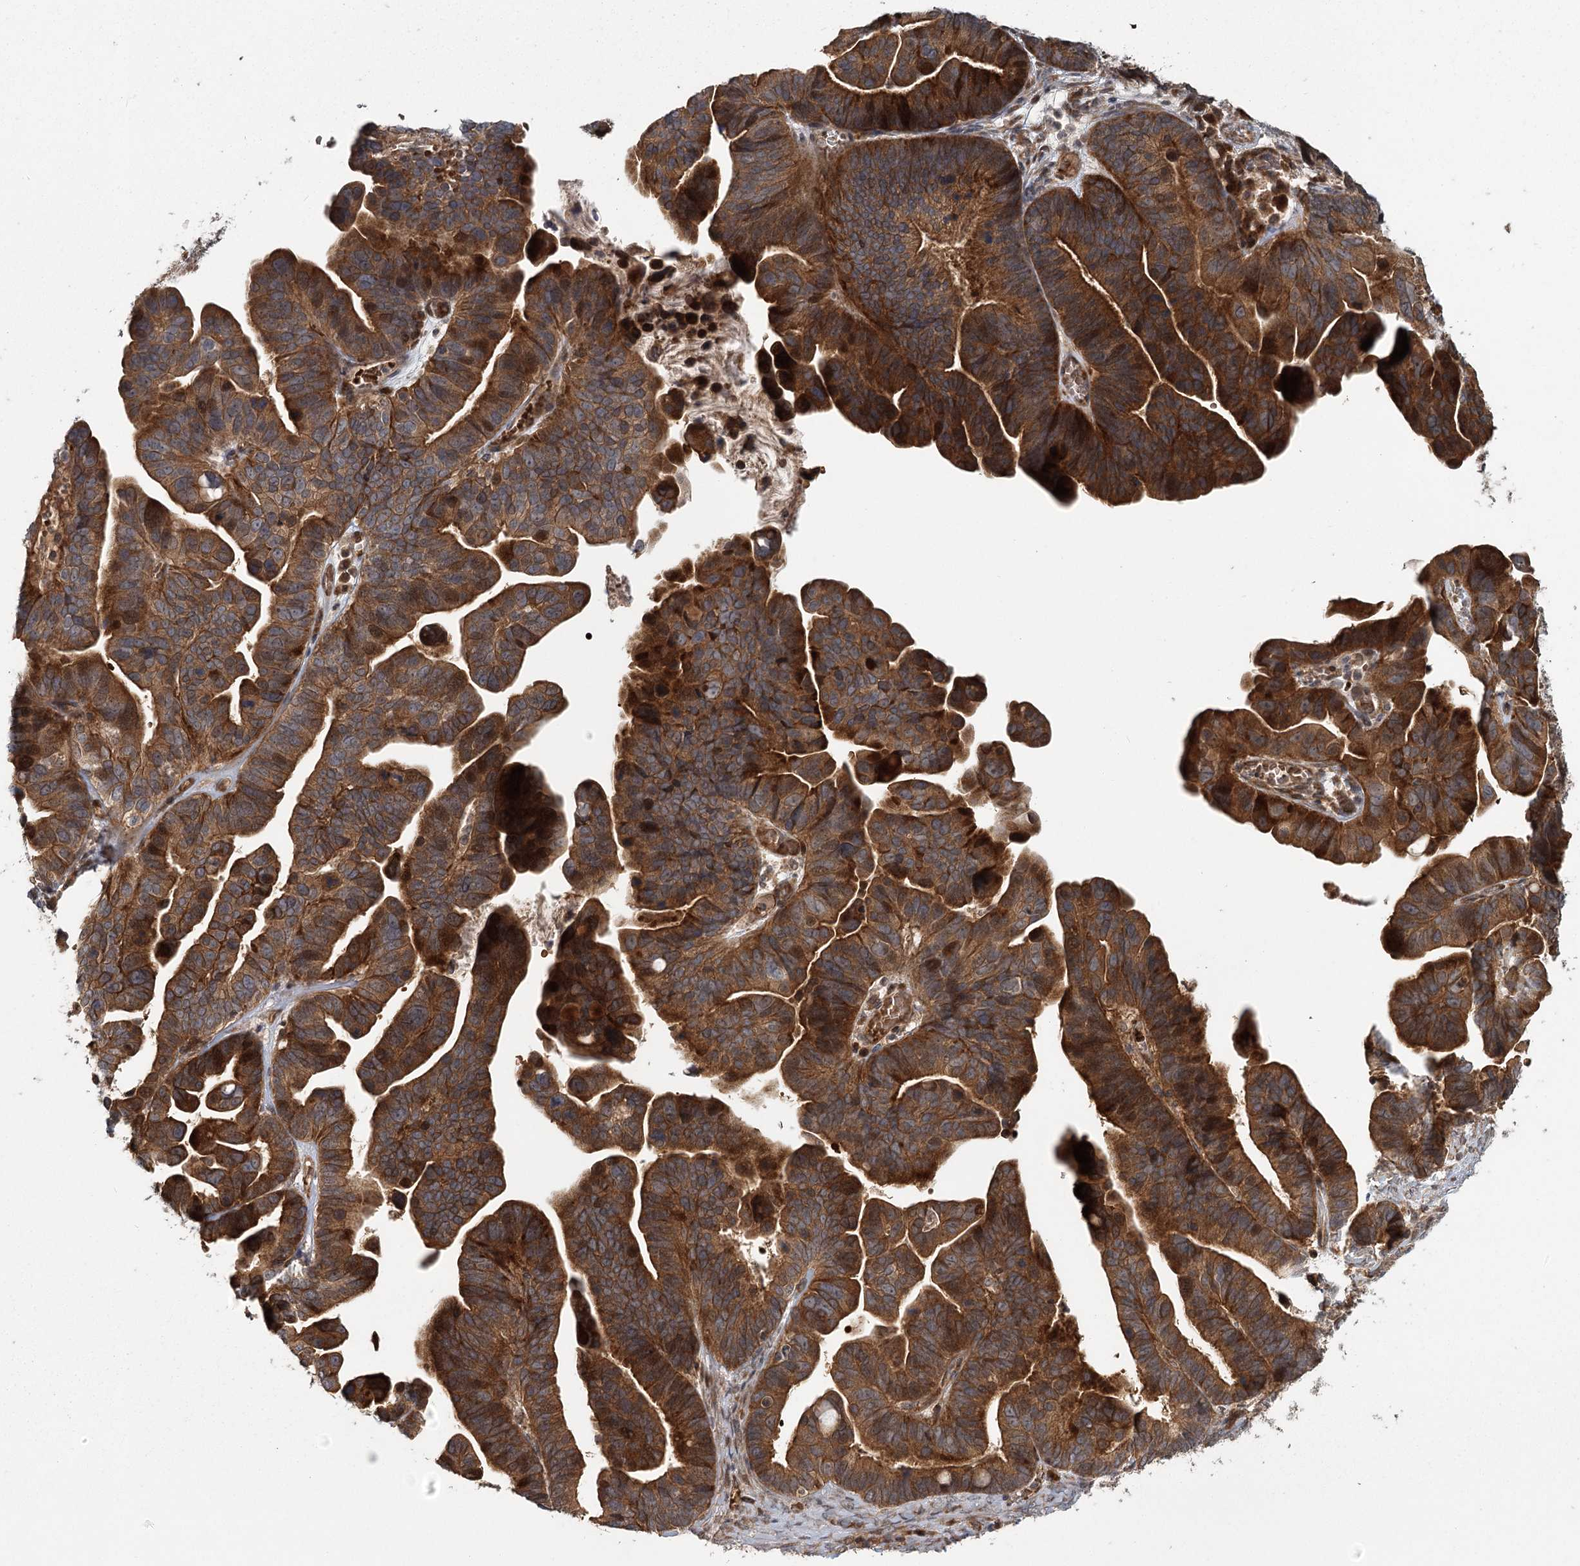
{"staining": {"intensity": "strong", "quantity": ">75%", "location": "cytoplasmic/membranous"}, "tissue": "ovarian cancer", "cell_type": "Tumor cells", "image_type": "cancer", "snomed": [{"axis": "morphology", "description": "Cystadenocarcinoma, serous, NOS"}, {"axis": "topography", "description": "Ovary"}], "caption": "A histopathology image of human ovarian cancer stained for a protein demonstrates strong cytoplasmic/membranous brown staining in tumor cells.", "gene": "RAPGEF6", "patient": {"sex": "female", "age": 56}}